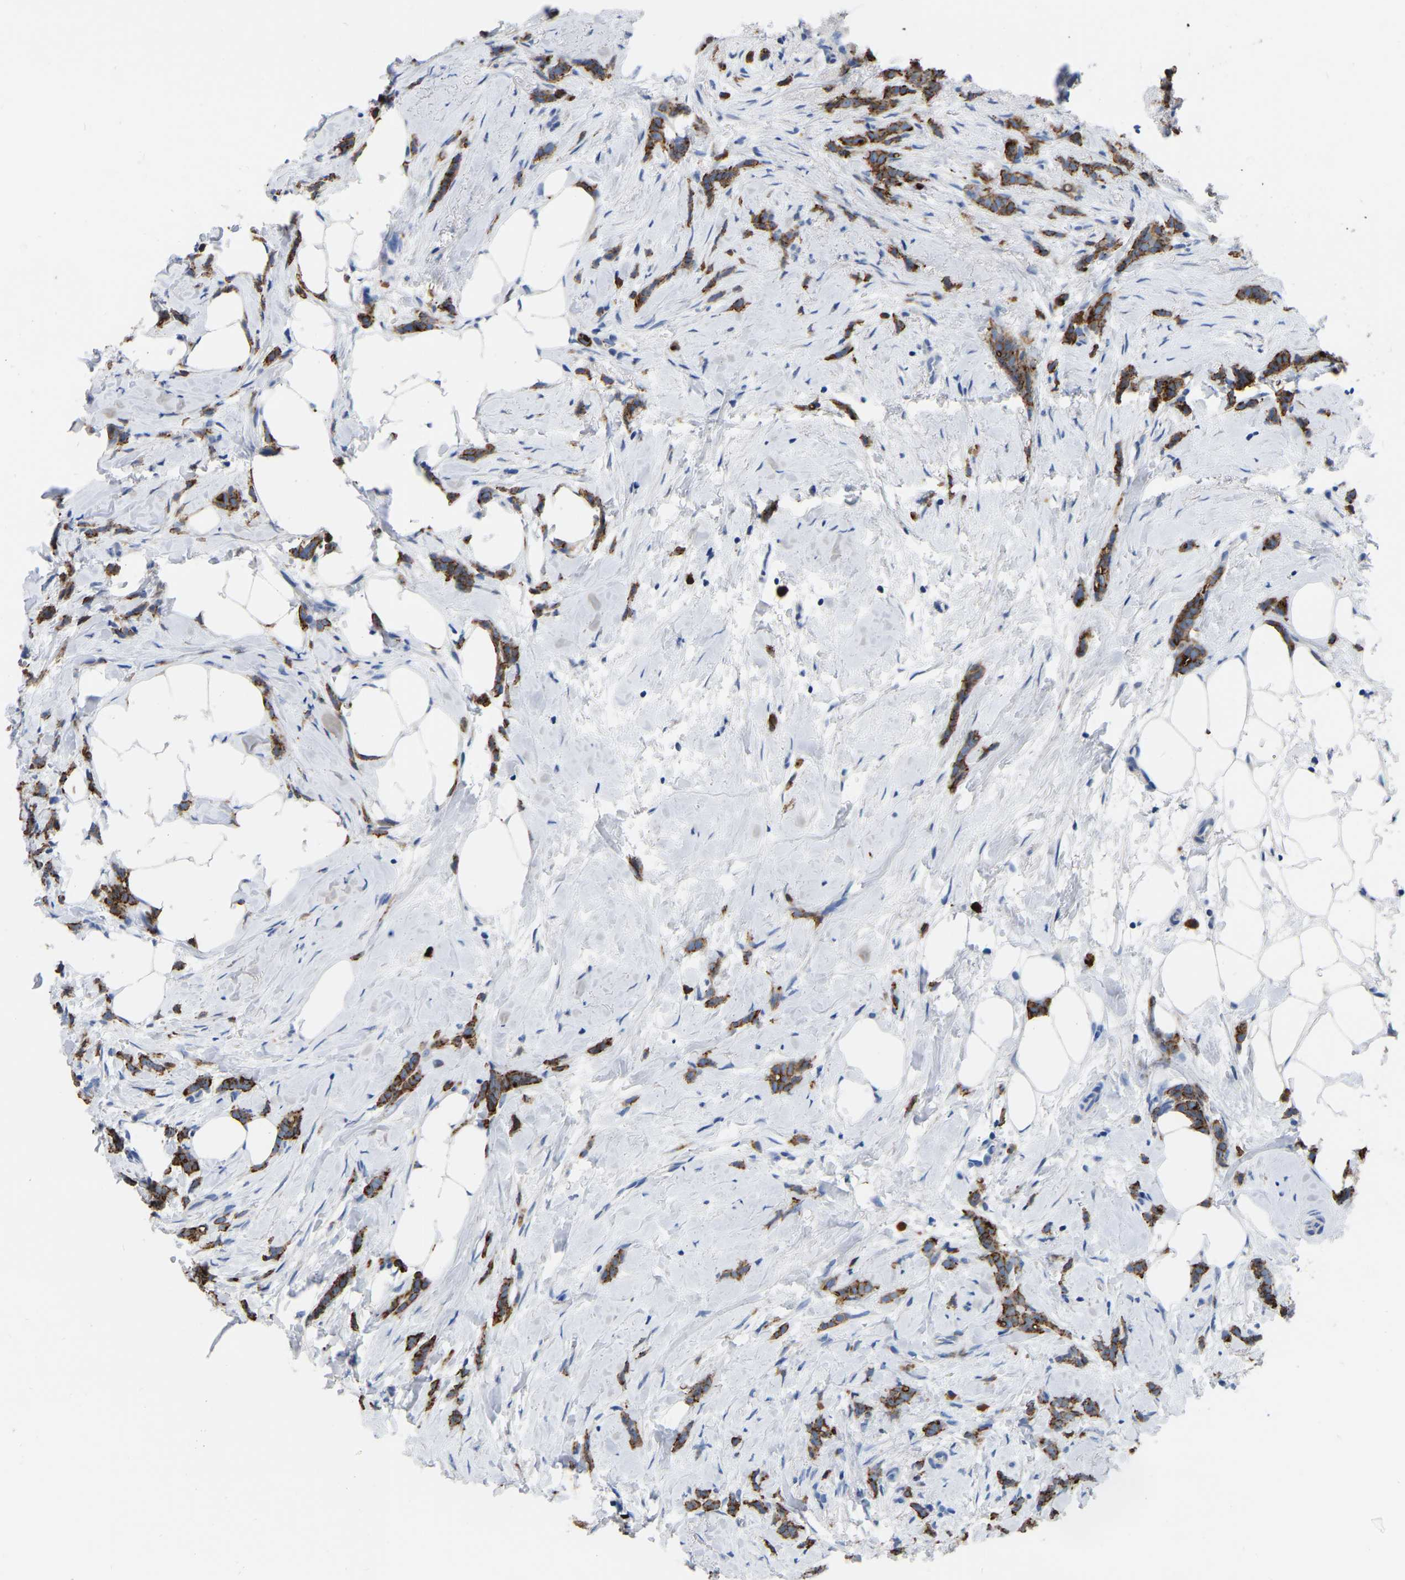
{"staining": {"intensity": "strong", "quantity": ">75%", "location": "cytoplasmic/membranous"}, "tissue": "breast cancer", "cell_type": "Tumor cells", "image_type": "cancer", "snomed": [{"axis": "morphology", "description": "Lobular carcinoma, in situ"}, {"axis": "morphology", "description": "Lobular carcinoma"}, {"axis": "topography", "description": "Breast"}], "caption": "Approximately >75% of tumor cells in human breast lobular carcinoma show strong cytoplasmic/membranous protein positivity as visualized by brown immunohistochemical staining.", "gene": "RAB27B", "patient": {"sex": "female", "age": 41}}